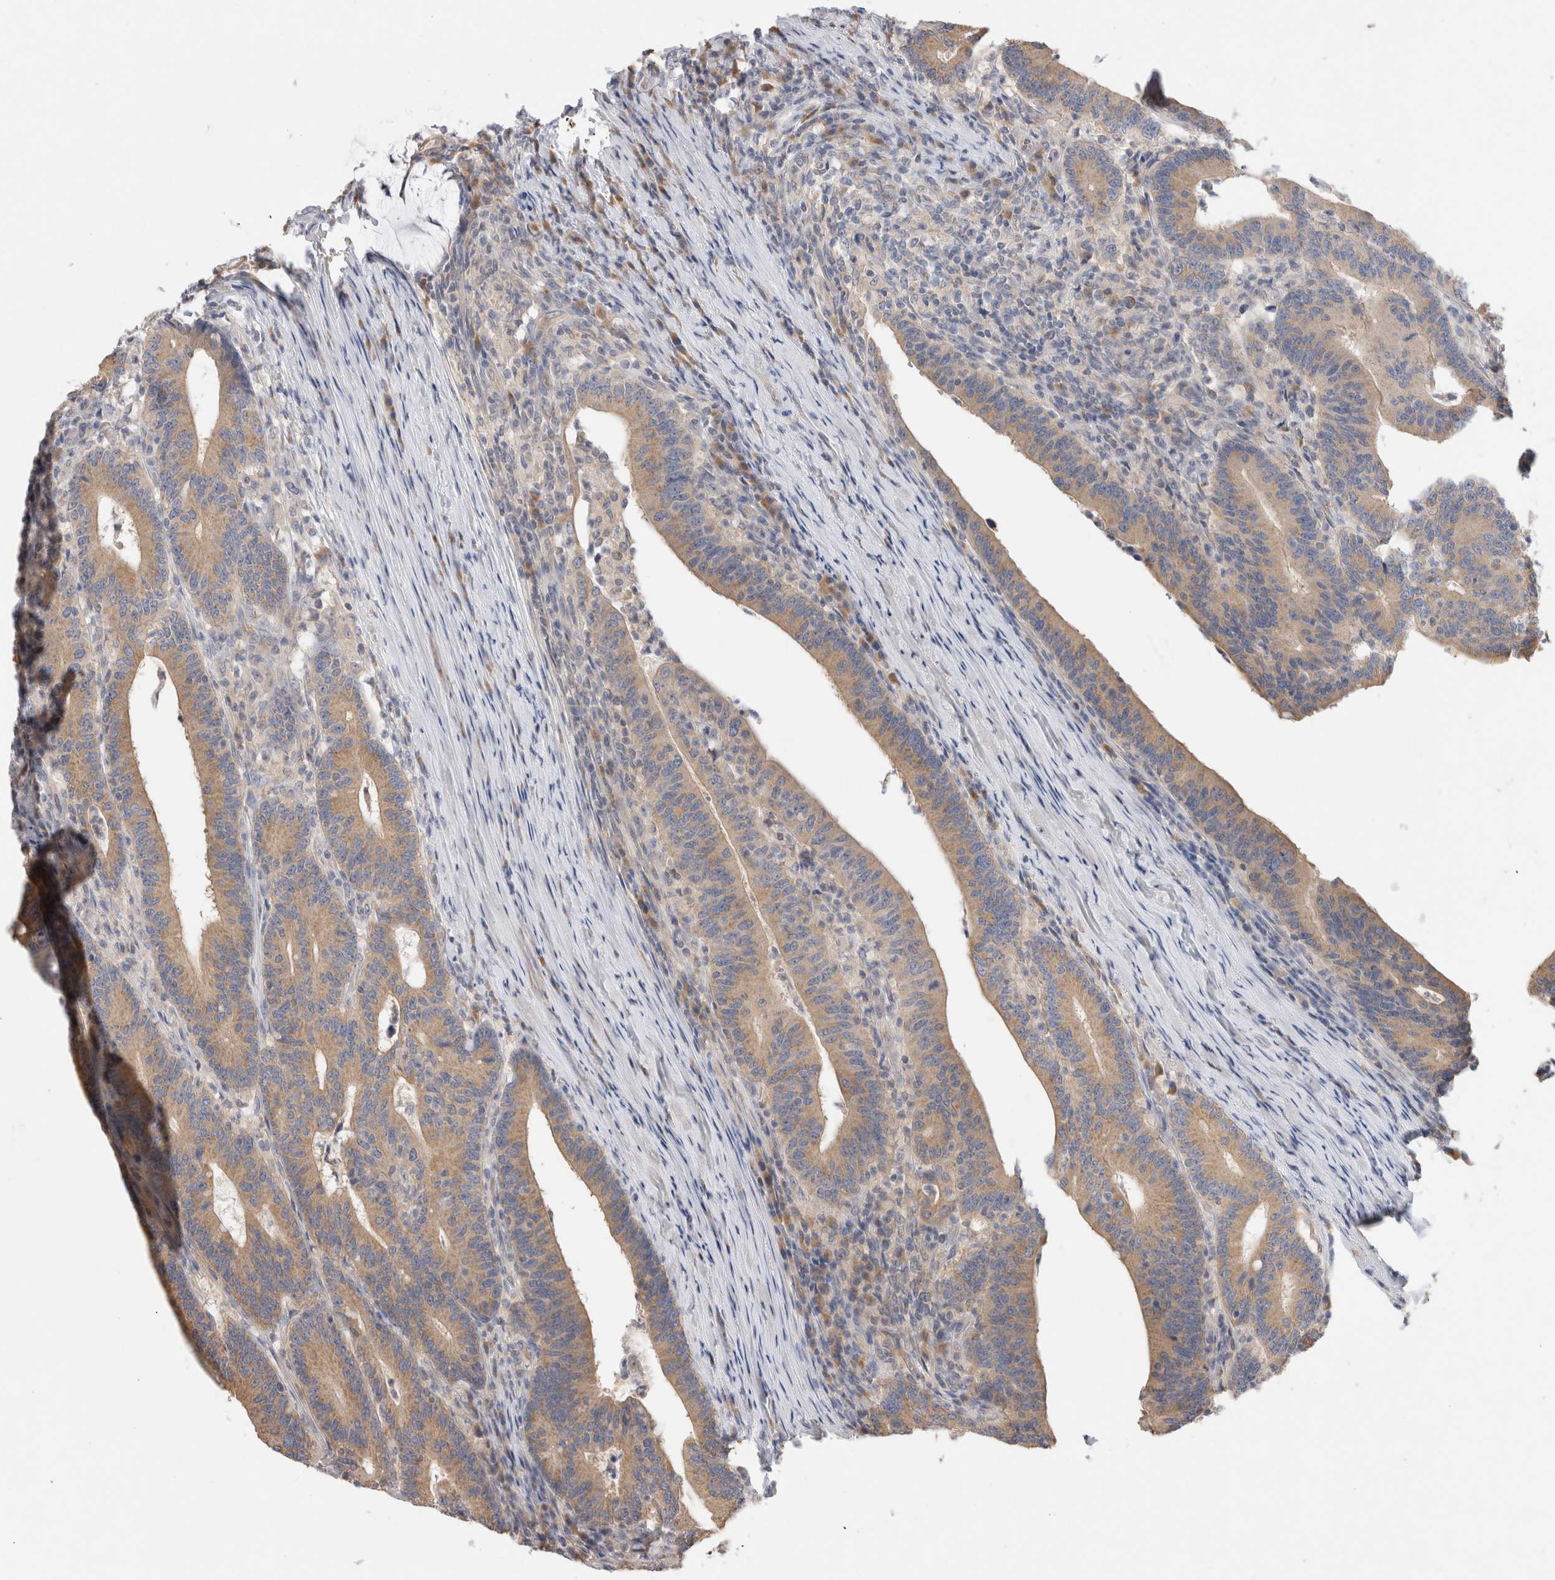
{"staining": {"intensity": "weak", "quantity": ">75%", "location": "cytoplasmic/membranous"}, "tissue": "colorectal cancer", "cell_type": "Tumor cells", "image_type": "cancer", "snomed": [{"axis": "morphology", "description": "Adenocarcinoma, NOS"}, {"axis": "topography", "description": "Colon"}], "caption": "This micrograph demonstrates immunohistochemistry (IHC) staining of colorectal cancer (adenocarcinoma), with low weak cytoplasmic/membranous staining in approximately >75% of tumor cells.", "gene": "GAS1", "patient": {"sex": "female", "age": 66}}